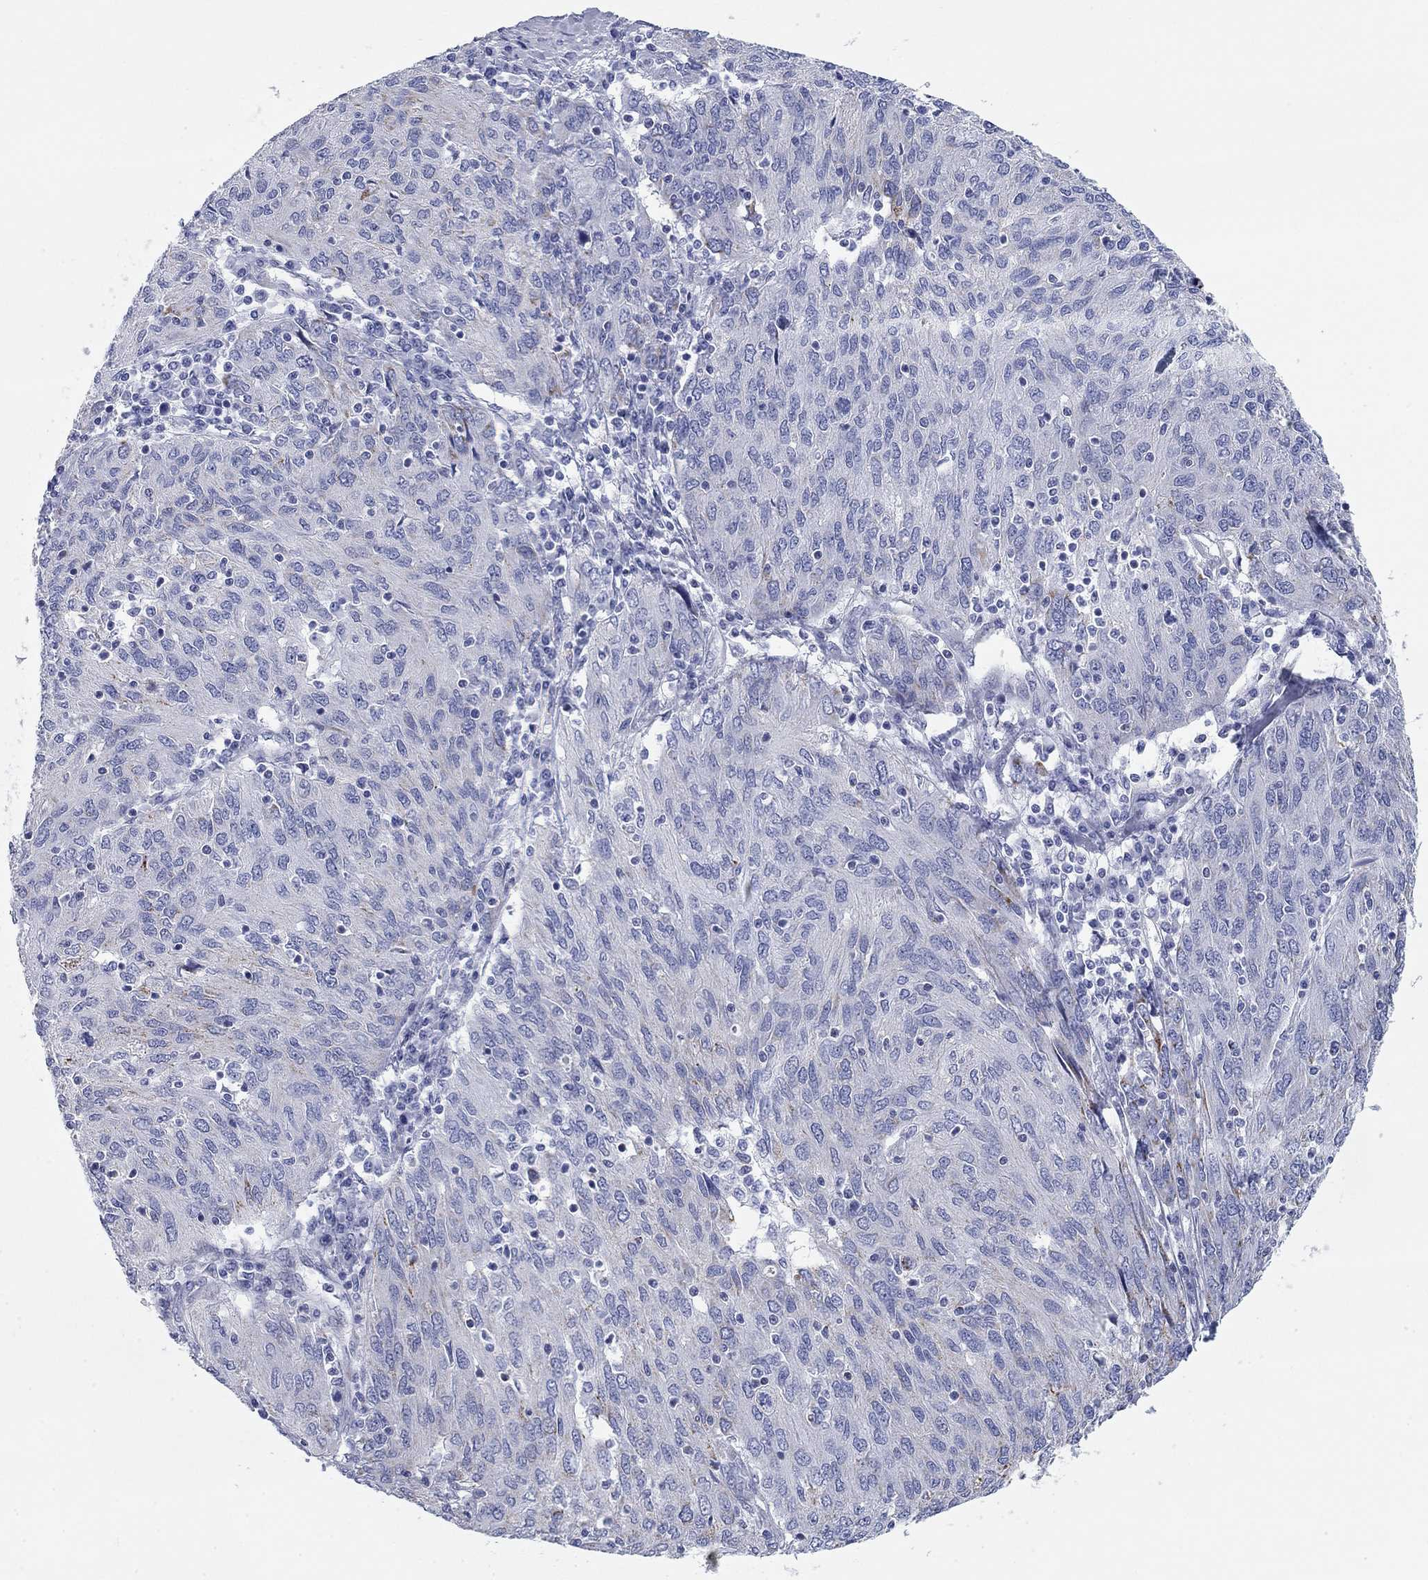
{"staining": {"intensity": "strong", "quantity": "<25%", "location": "cytoplasmic/membranous"}, "tissue": "ovarian cancer", "cell_type": "Tumor cells", "image_type": "cancer", "snomed": [{"axis": "morphology", "description": "Carcinoma, endometroid"}, {"axis": "topography", "description": "Ovary"}], "caption": "A photomicrograph showing strong cytoplasmic/membranous positivity in about <25% of tumor cells in endometroid carcinoma (ovarian), as visualized by brown immunohistochemical staining.", "gene": "CHI3L2", "patient": {"sex": "female", "age": 50}}